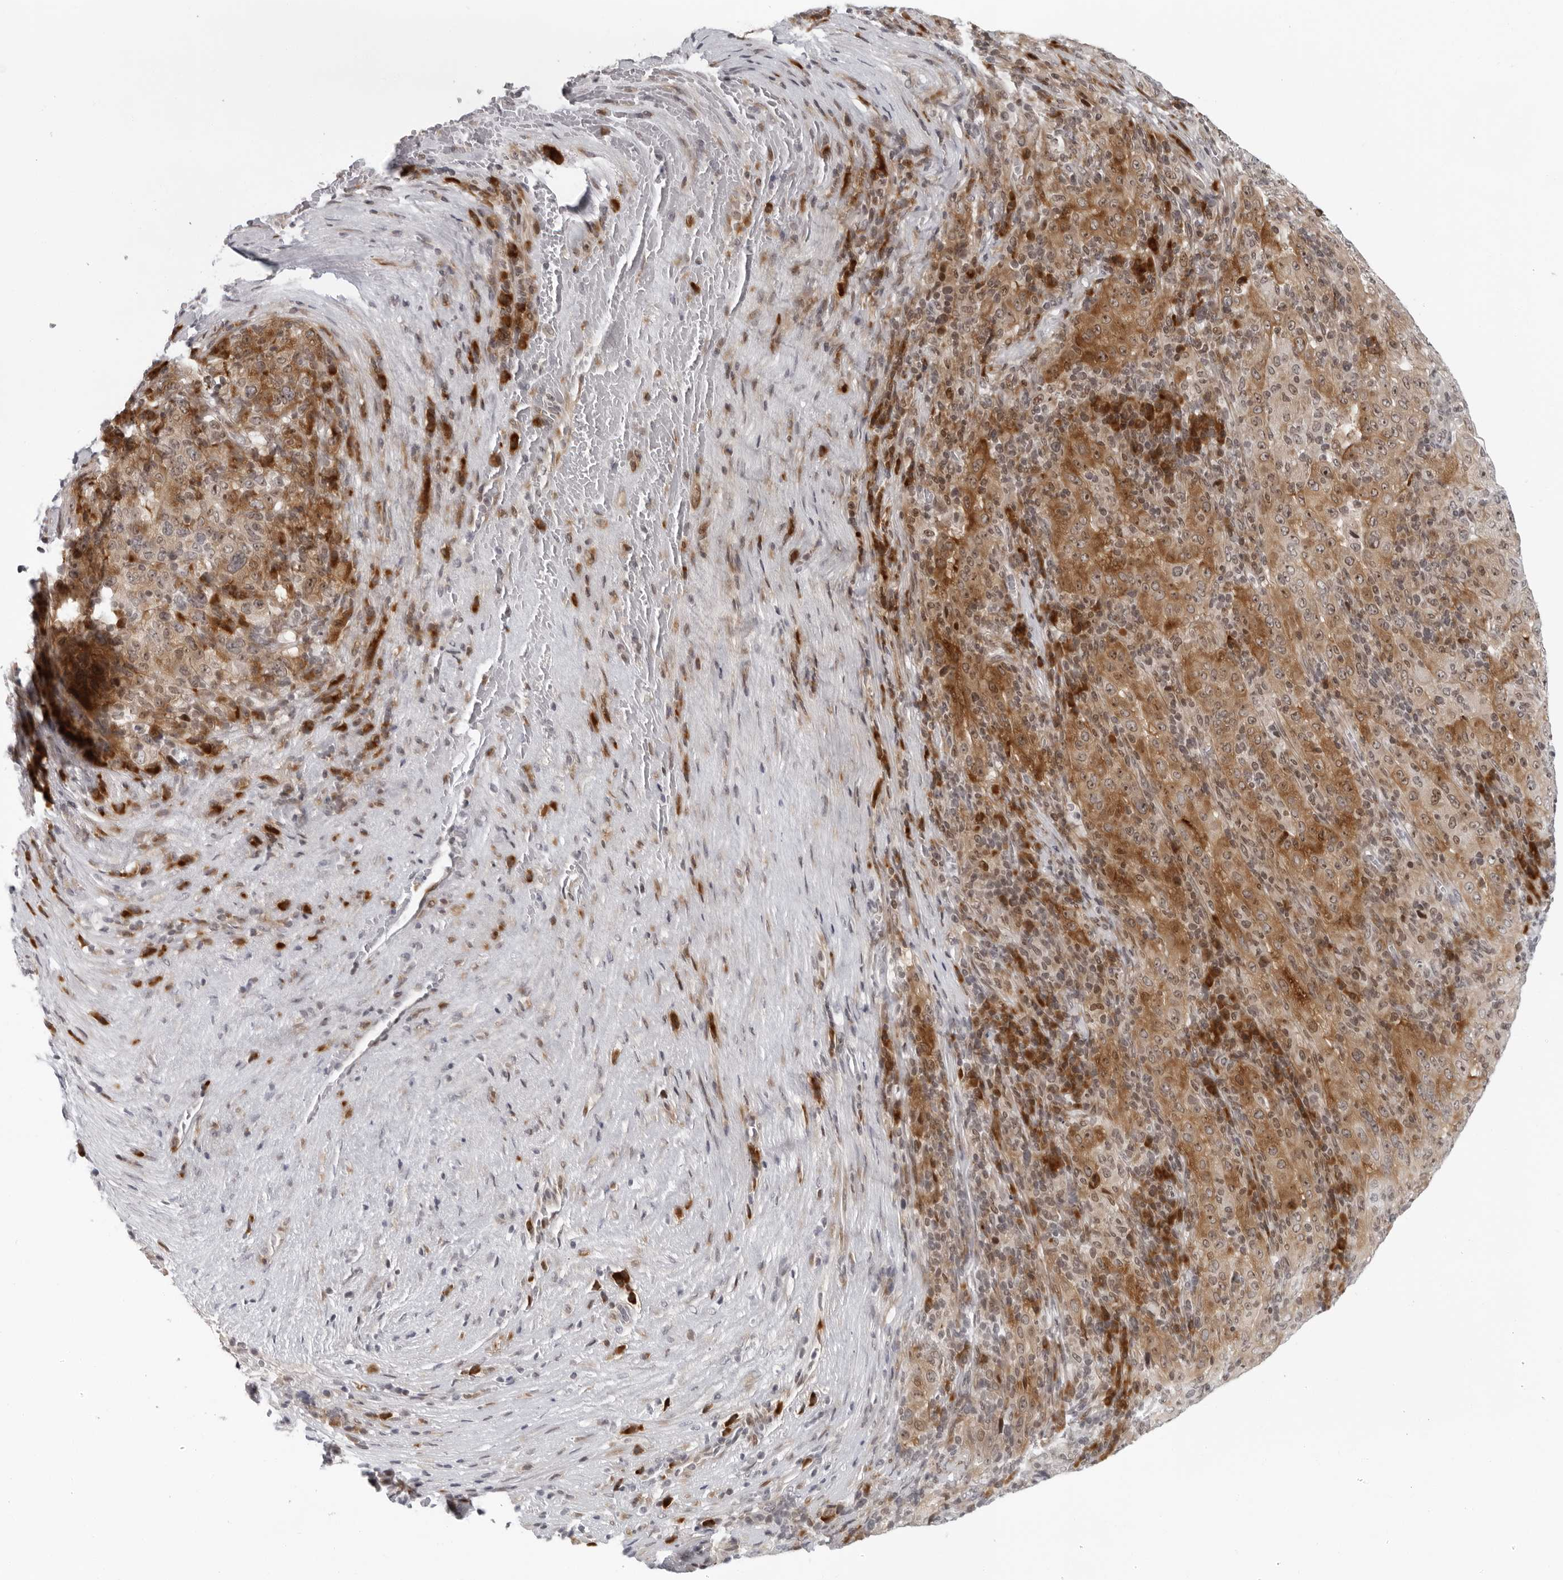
{"staining": {"intensity": "moderate", "quantity": ">75%", "location": "cytoplasmic/membranous"}, "tissue": "pancreatic cancer", "cell_type": "Tumor cells", "image_type": "cancer", "snomed": [{"axis": "morphology", "description": "Adenocarcinoma, NOS"}, {"axis": "topography", "description": "Pancreas"}], "caption": "There is medium levels of moderate cytoplasmic/membranous positivity in tumor cells of pancreatic cancer (adenocarcinoma), as demonstrated by immunohistochemical staining (brown color).", "gene": "PIP4K2C", "patient": {"sex": "male", "age": 63}}